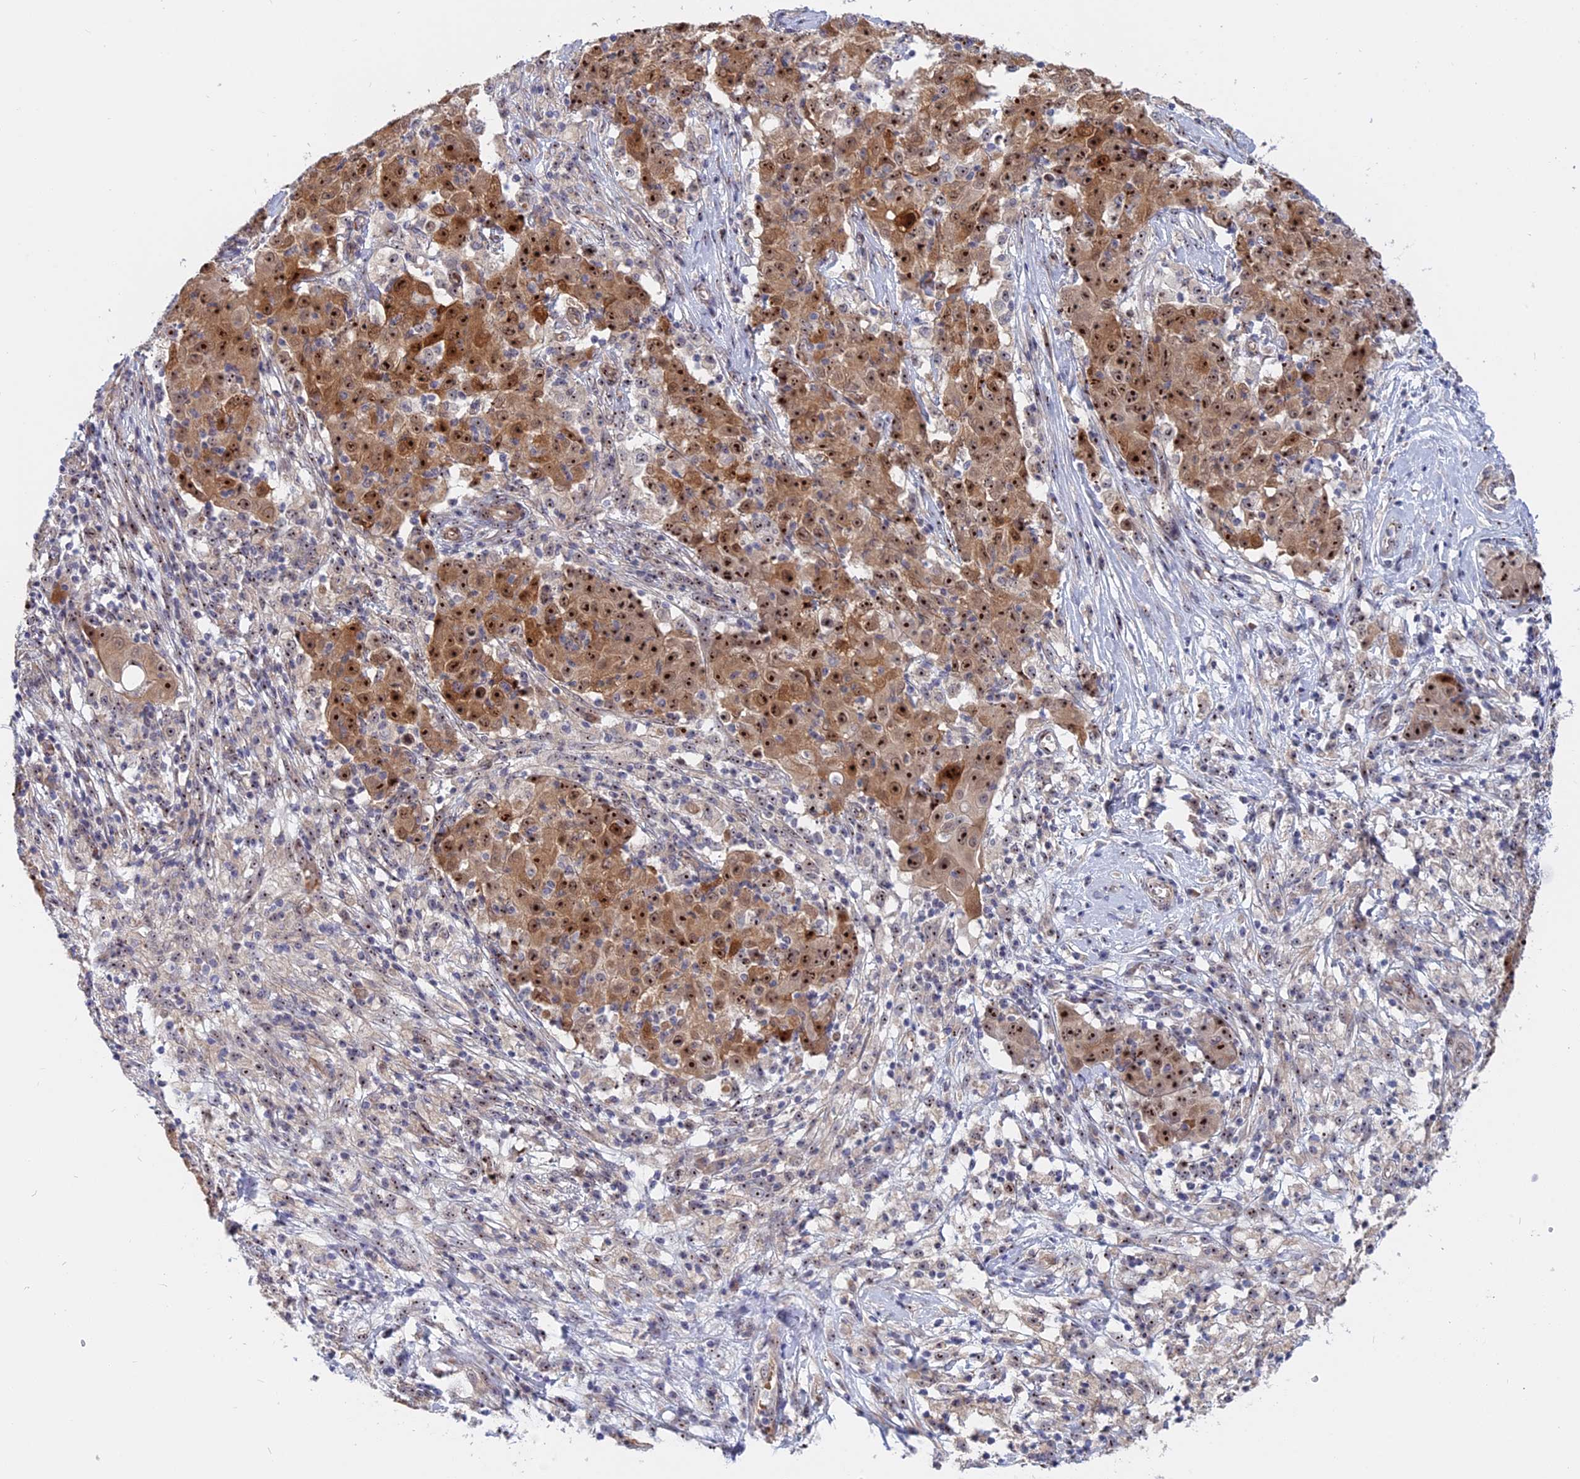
{"staining": {"intensity": "moderate", "quantity": ">75%", "location": "cytoplasmic/membranous,nuclear"}, "tissue": "ovarian cancer", "cell_type": "Tumor cells", "image_type": "cancer", "snomed": [{"axis": "morphology", "description": "Carcinoma, endometroid"}, {"axis": "topography", "description": "Ovary"}], "caption": "A histopathology image showing moderate cytoplasmic/membranous and nuclear positivity in about >75% of tumor cells in endometroid carcinoma (ovarian), as visualized by brown immunohistochemical staining.", "gene": "DBNDD1", "patient": {"sex": "female", "age": 42}}